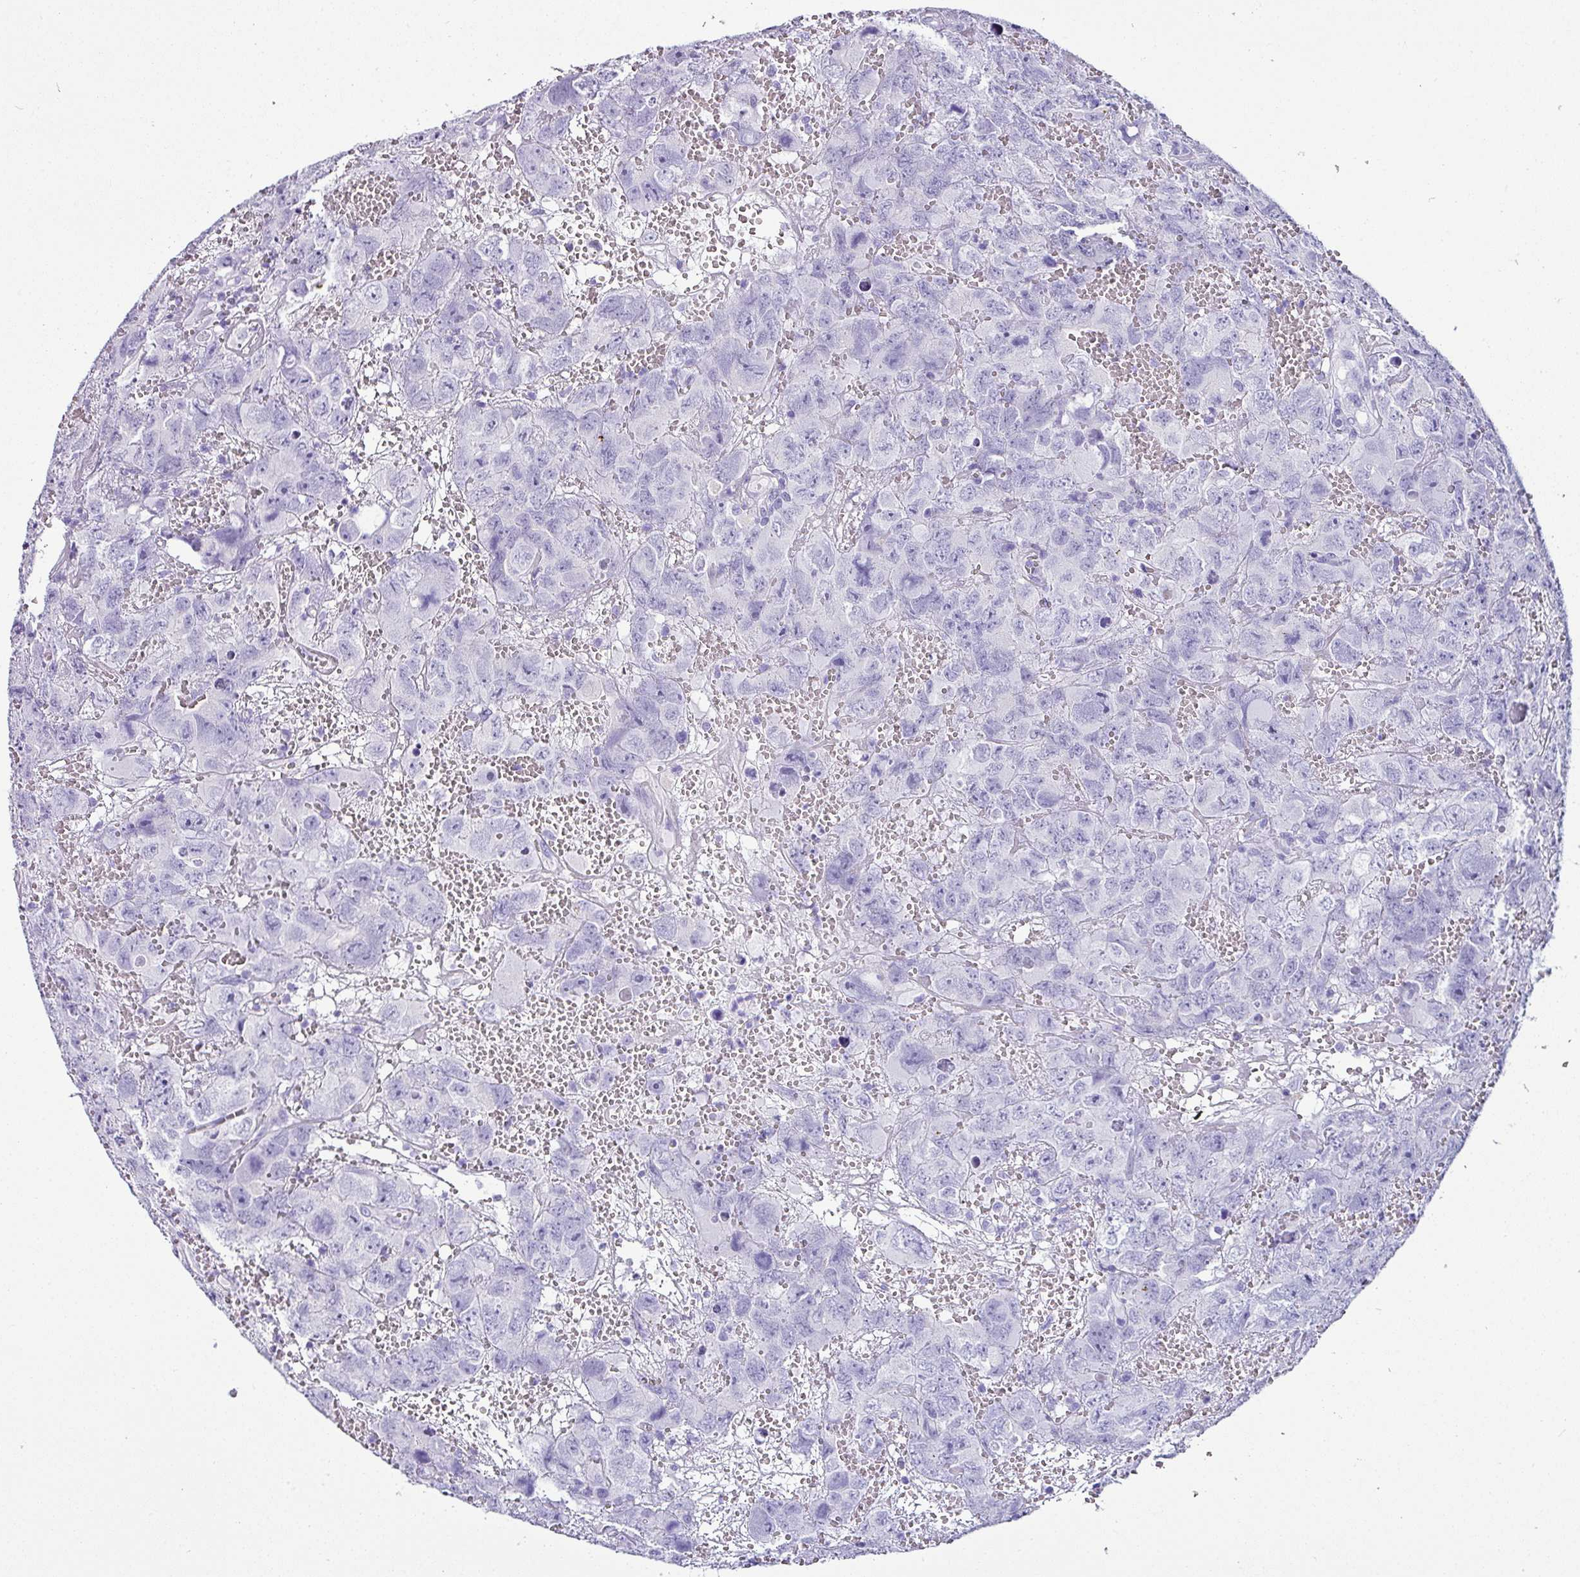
{"staining": {"intensity": "negative", "quantity": "none", "location": "none"}, "tissue": "testis cancer", "cell_type": "Tumor cells", "image_type": "cancer", "snomed": [{"axis": "morphology", "description": "Carcinoma, Embryonal, NOS"}, {"axis": "topography", "description": "Testis"}], "caption": "Immunohistochemistry (IHC) photomicrograph of embryonal carcinoma (testis) stained for a protein (brown), which exhibits no staining in tumor cells.", "gene": "NAPSA", "patient": {"sex": "male", "age": 45}}